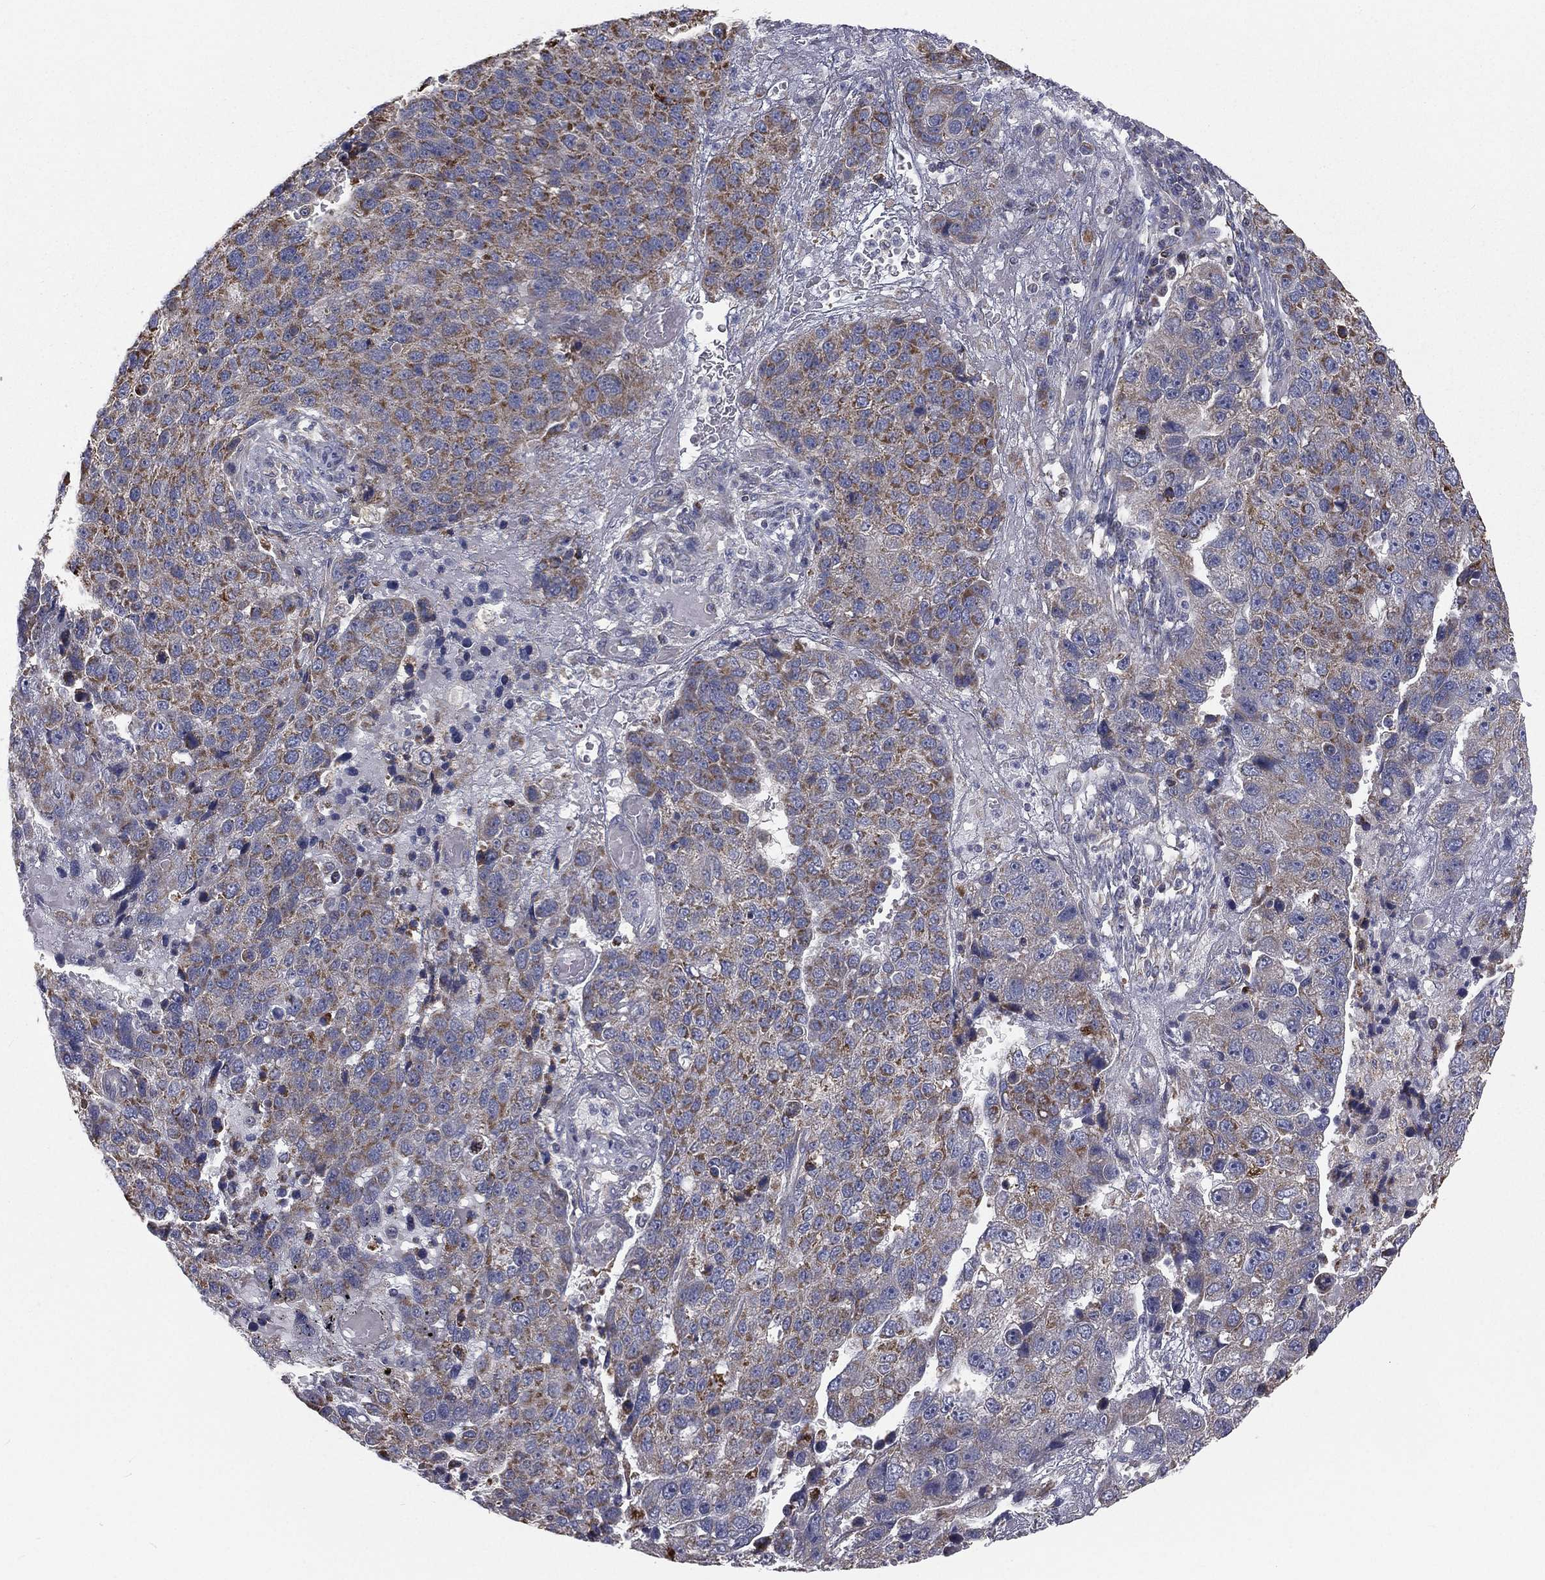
{"staining": {"intensity": "moderate", "quantity": "25%-75%", "location": "cytoplasmic/membranous"}, "tissue": "pancreatic cancer", "cell_type": "Tumor cells", "image_type": "cancer", "snomed": [{"axis": "morphology", "description": "Adenocarcinoma, NOS"}, {"axis": "topography", "description": "Pancreas"}], "caption": "A micrograph of human pancreatic adenocarcinoma stained for a protein demonstrates moderate cytoplasmic/membranous brown staining in tumor cells.", "gene": "HADH", "patient": {"sex": "female", "age": 61}}